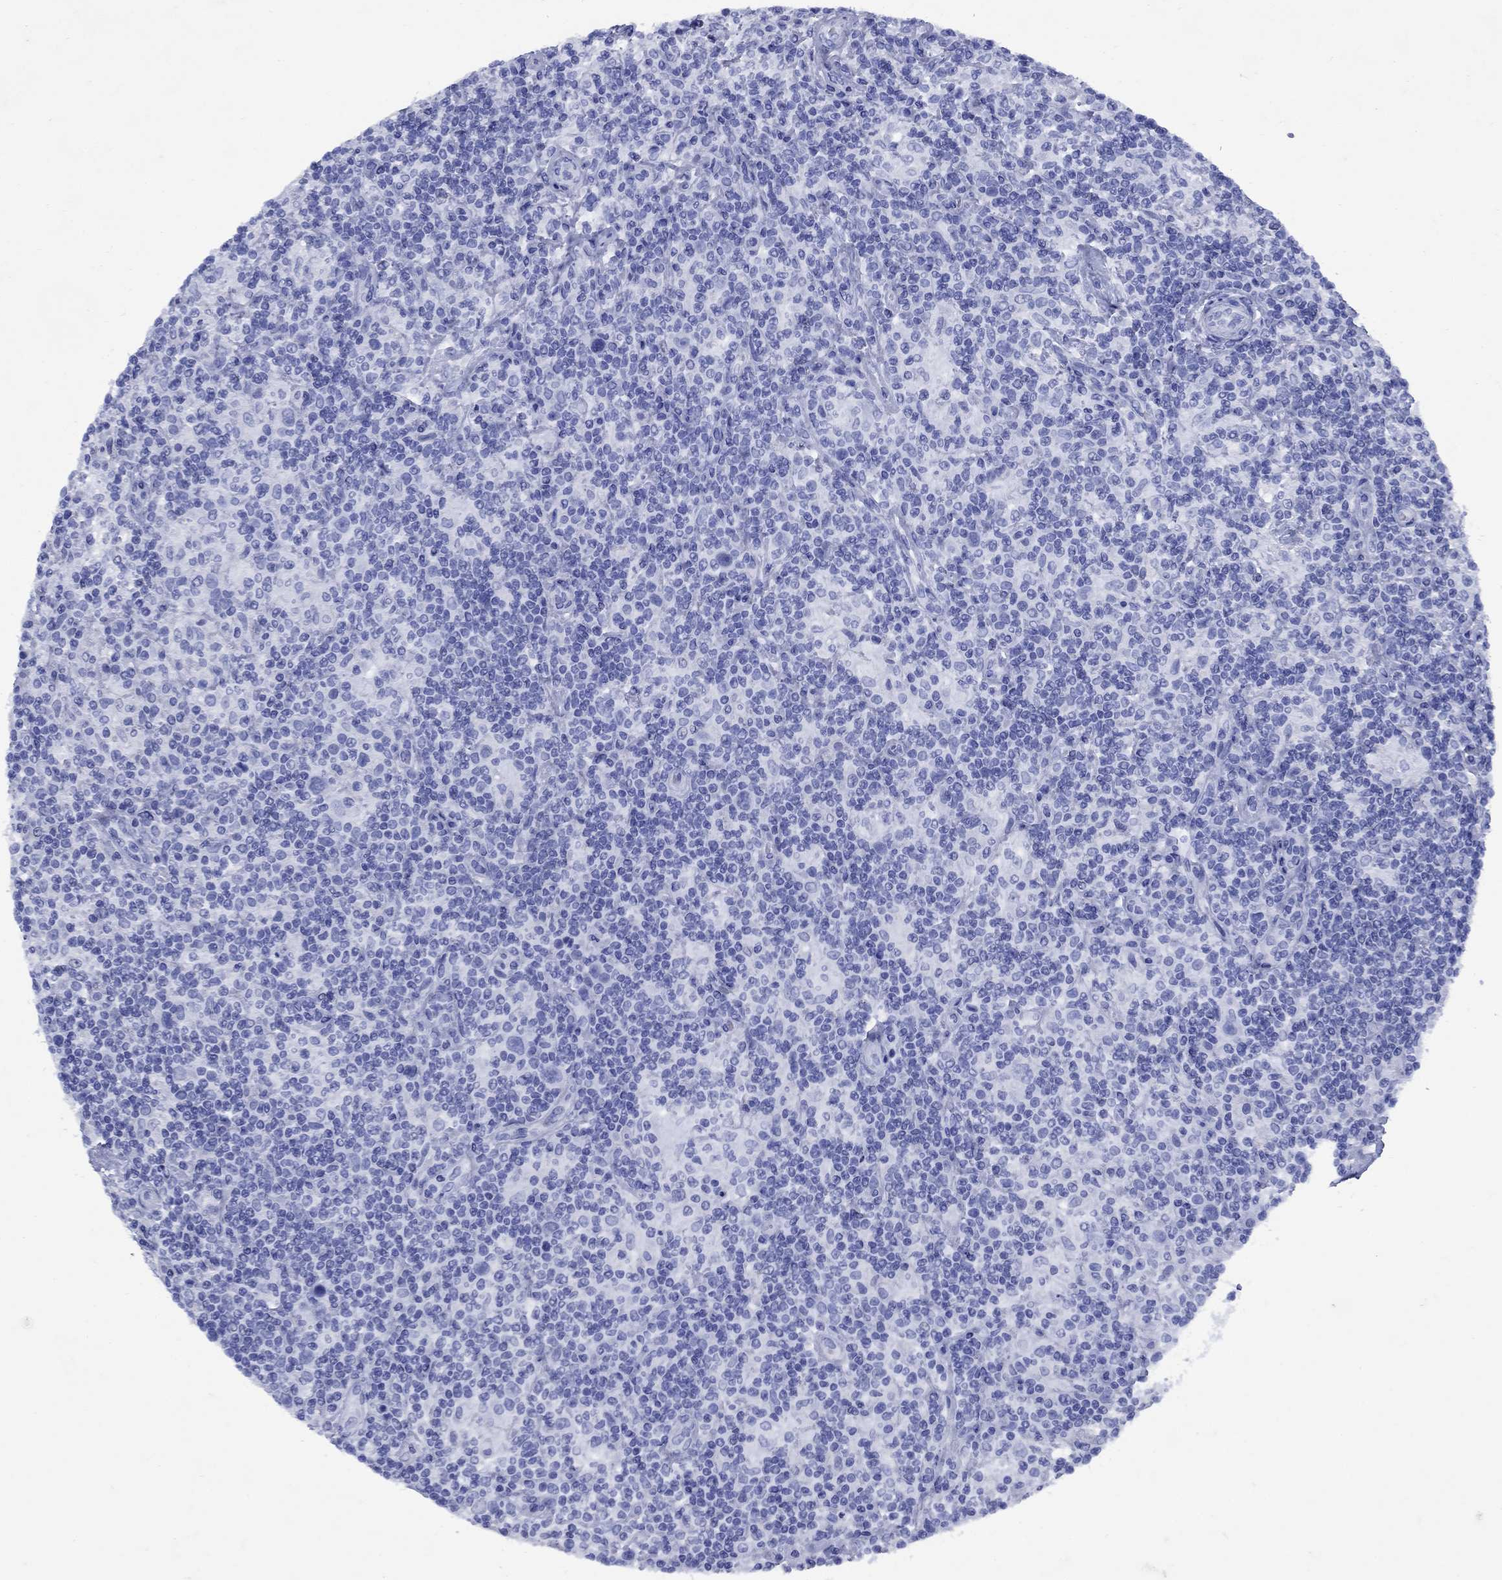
{"staining": {"intensity": "negative", "quantity": "none", "location": "none"}, "tissue": "lymphoma", "cell_type": "Tumor cells", "image_type": "cancer", "snomed": [{"axis": "morphology", "description": "Hodgkin's disease, NOS"}, {"axis": "topography", "description": "Lymph node"}], "caption": "A histopathology image of human Hodgkin's disease is negative for staining in tumor cells.", "gene": "CD1A", "patient": {"sex": "male", "age": 70}}